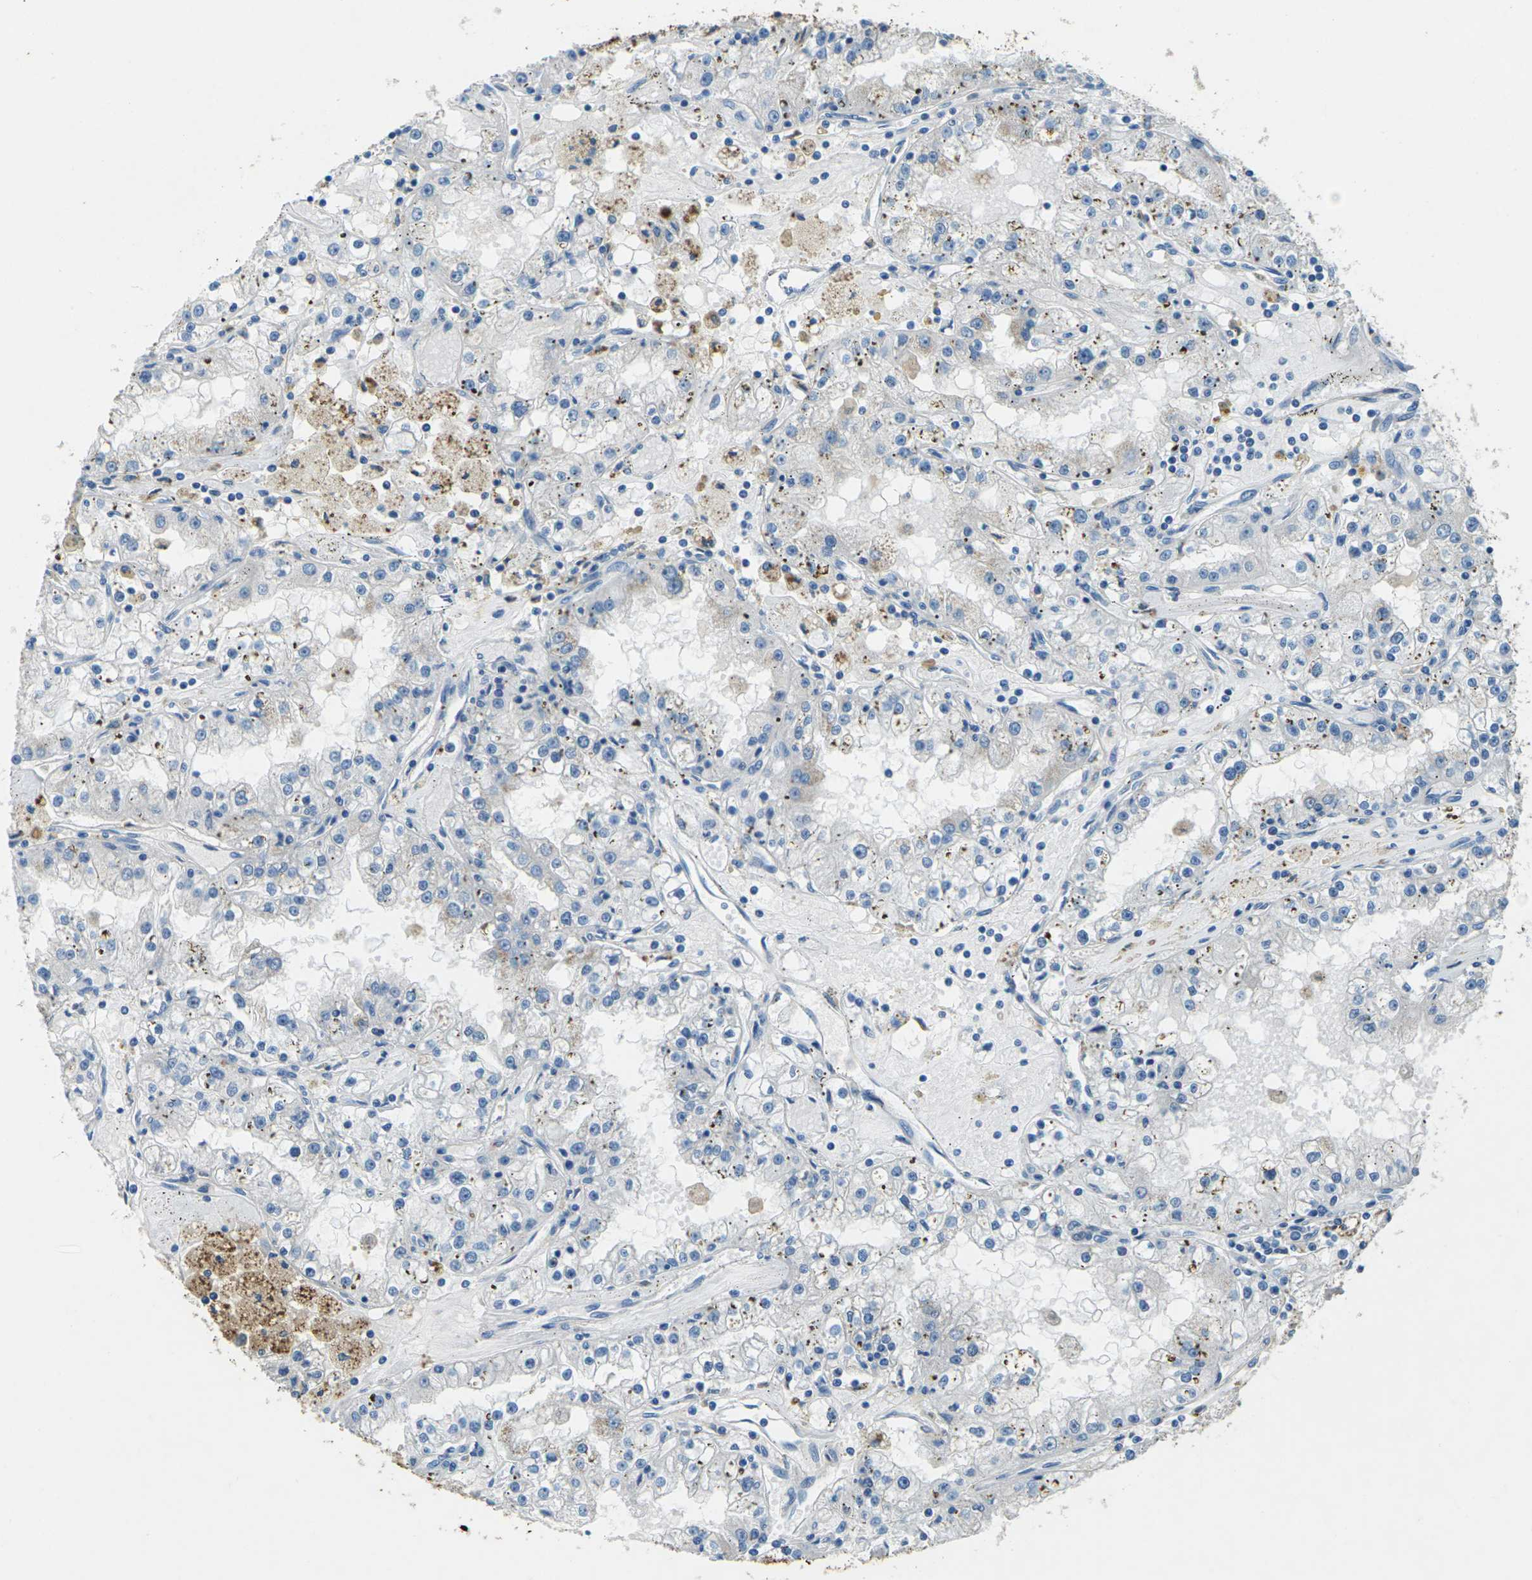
{"staining": {"intensity": "weak", "quantity": "<25%", "location": "cytoplasmic/membranous"}, "tissue": "renal cancer", "cell_type": "Tumor cells", "image_type": "cancer", "snomed": [{"axis": "morphology", "description": "Adenocarcinoma, NOS"}, {"axis": "topography", "description": "Kidney"}], "caption": "This is an immunohistochemistry (IHC) image of human renal cancer (adenocarcinoma). There is no staining in tumor cells.", "gene": "SIGLEC14", "patient": {"sex": "male", "age": 56}}